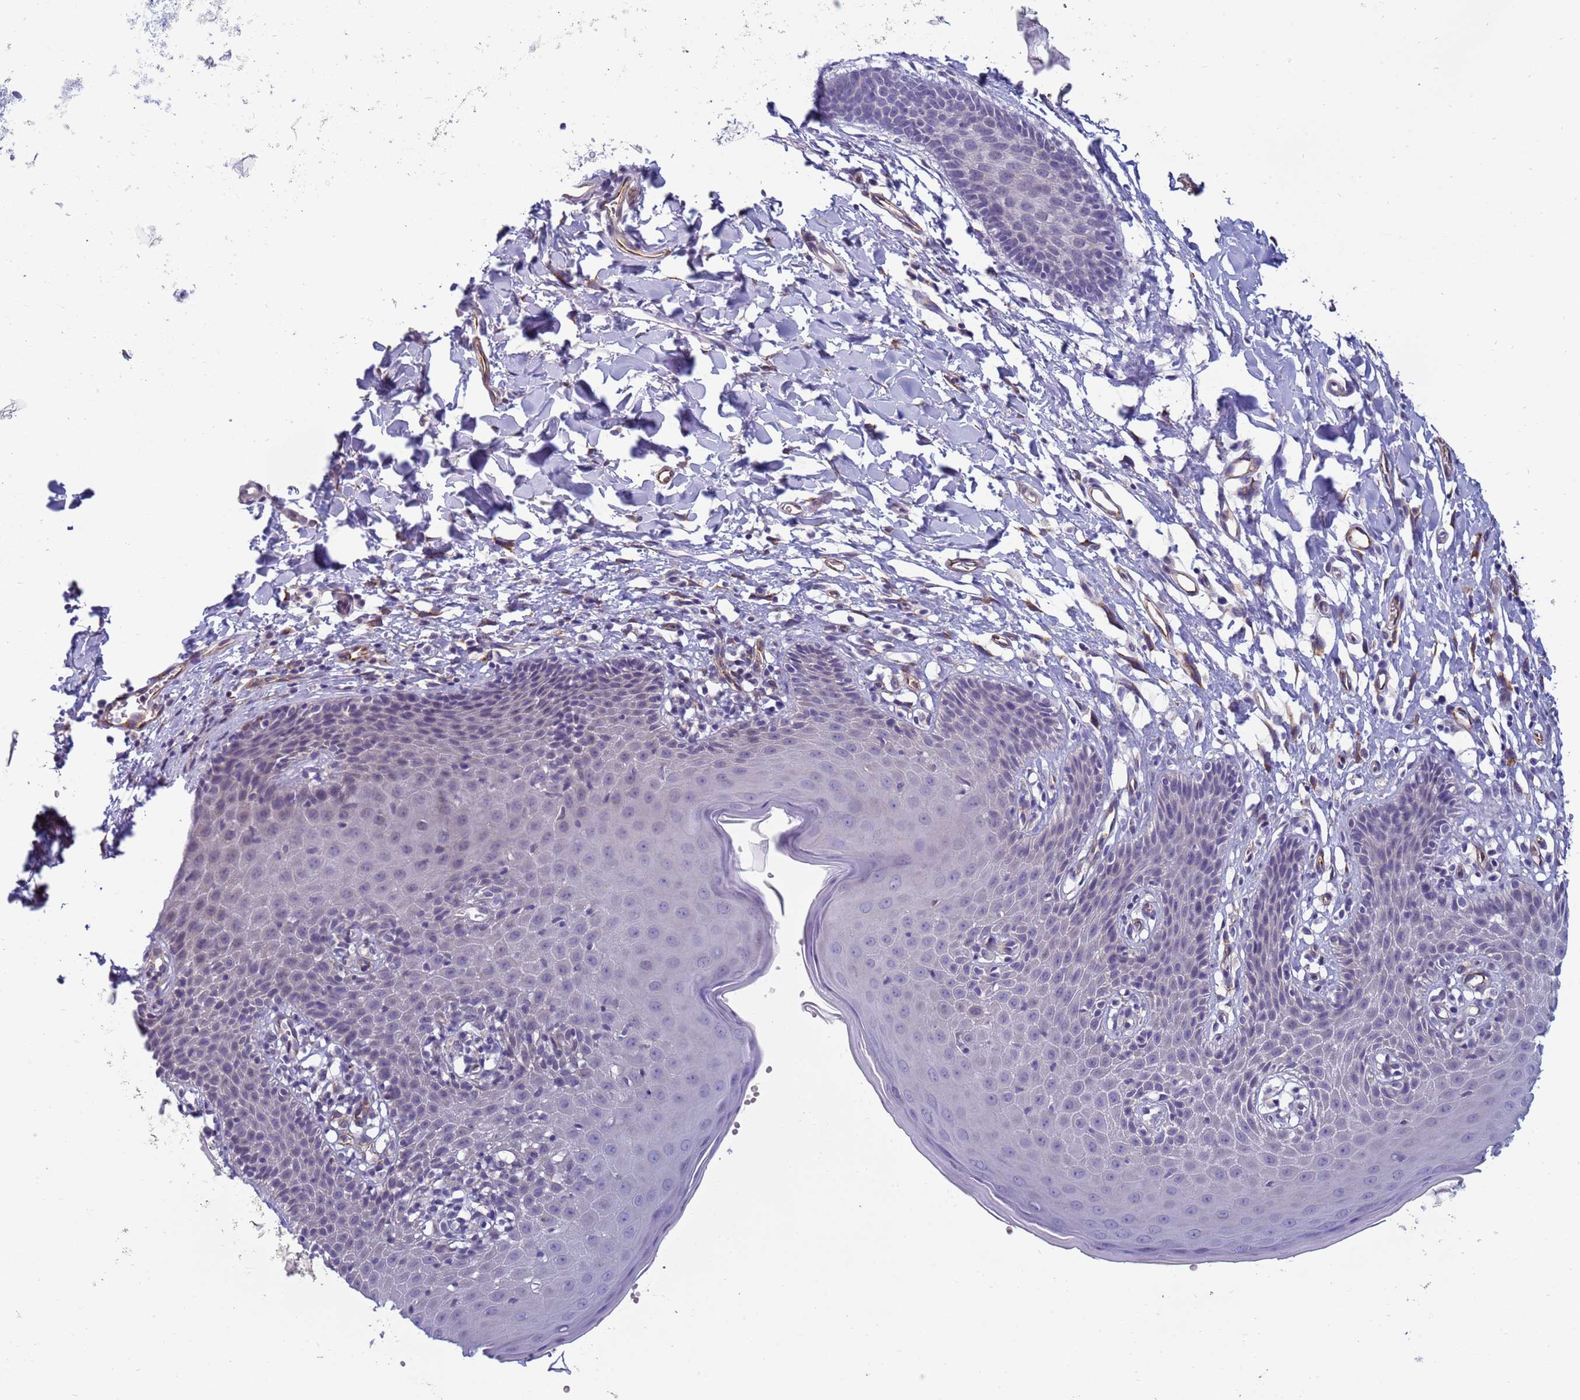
{"staining": {"intensity": "negative", "quantity": "none", "location": "none"}, "tissue": "skin", "cell_type": "Epidermal cells", "image_type": "normal", "snomed": [{"axis": "morphology", "description": "Normal tissue, NOS"}, {"axis": "topography", "description": "Vulva"}], "caption": "Immunohistochemistry photomicrograph of normal skin: human skin stained with DAB (3,3'-diaminobenzidine) exhibits no significant protein positivity in epidermal cells. (DAB immunohistochemistry (IHC) visualized using brightfield microscopy, high magnification).", "gene": "TRPC6", "patient": {"sex": "female", "age": 68}}